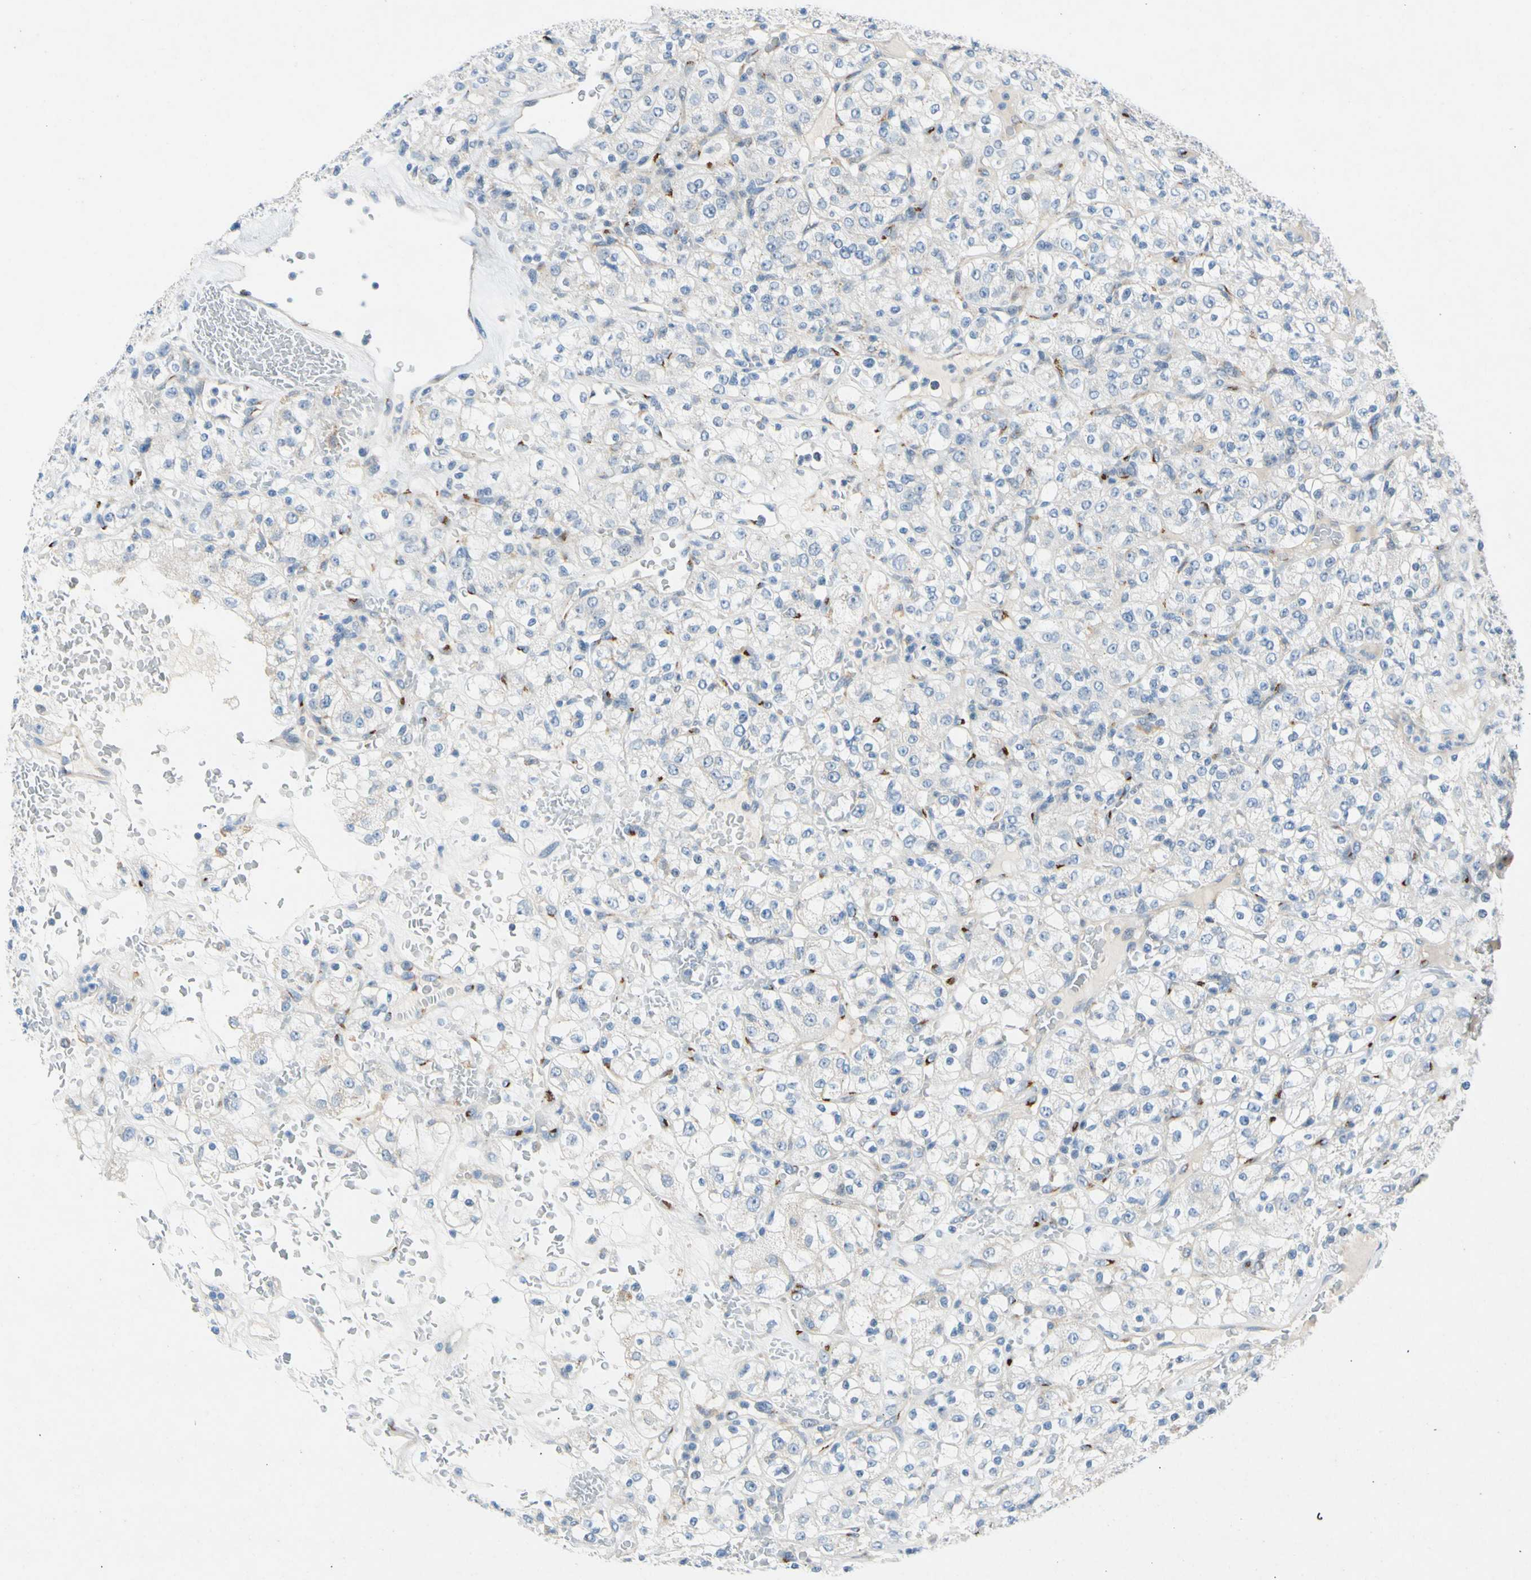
{"staining": {"intensity": "negative", "quantity": "none", "location": "none"}, "tissue": "renal cancer", "cell_type": "Tumor cells", "image_type": "cancer", "snomed": [{"axis": "morphology", "description": "Normal tissue, NOS"}, {"axis": "morphology", "description": "Adenocarcinoma, NOS"}, {"axis": "topography", "description": "Kidney"}], "caption": "Adenocarcinoma (renal) stained for a protein using immunohistochemistry demonstrates no positivity tumor cells.", "gene": "GASK1B", "patient": {"sex": "female", "age": 72}}